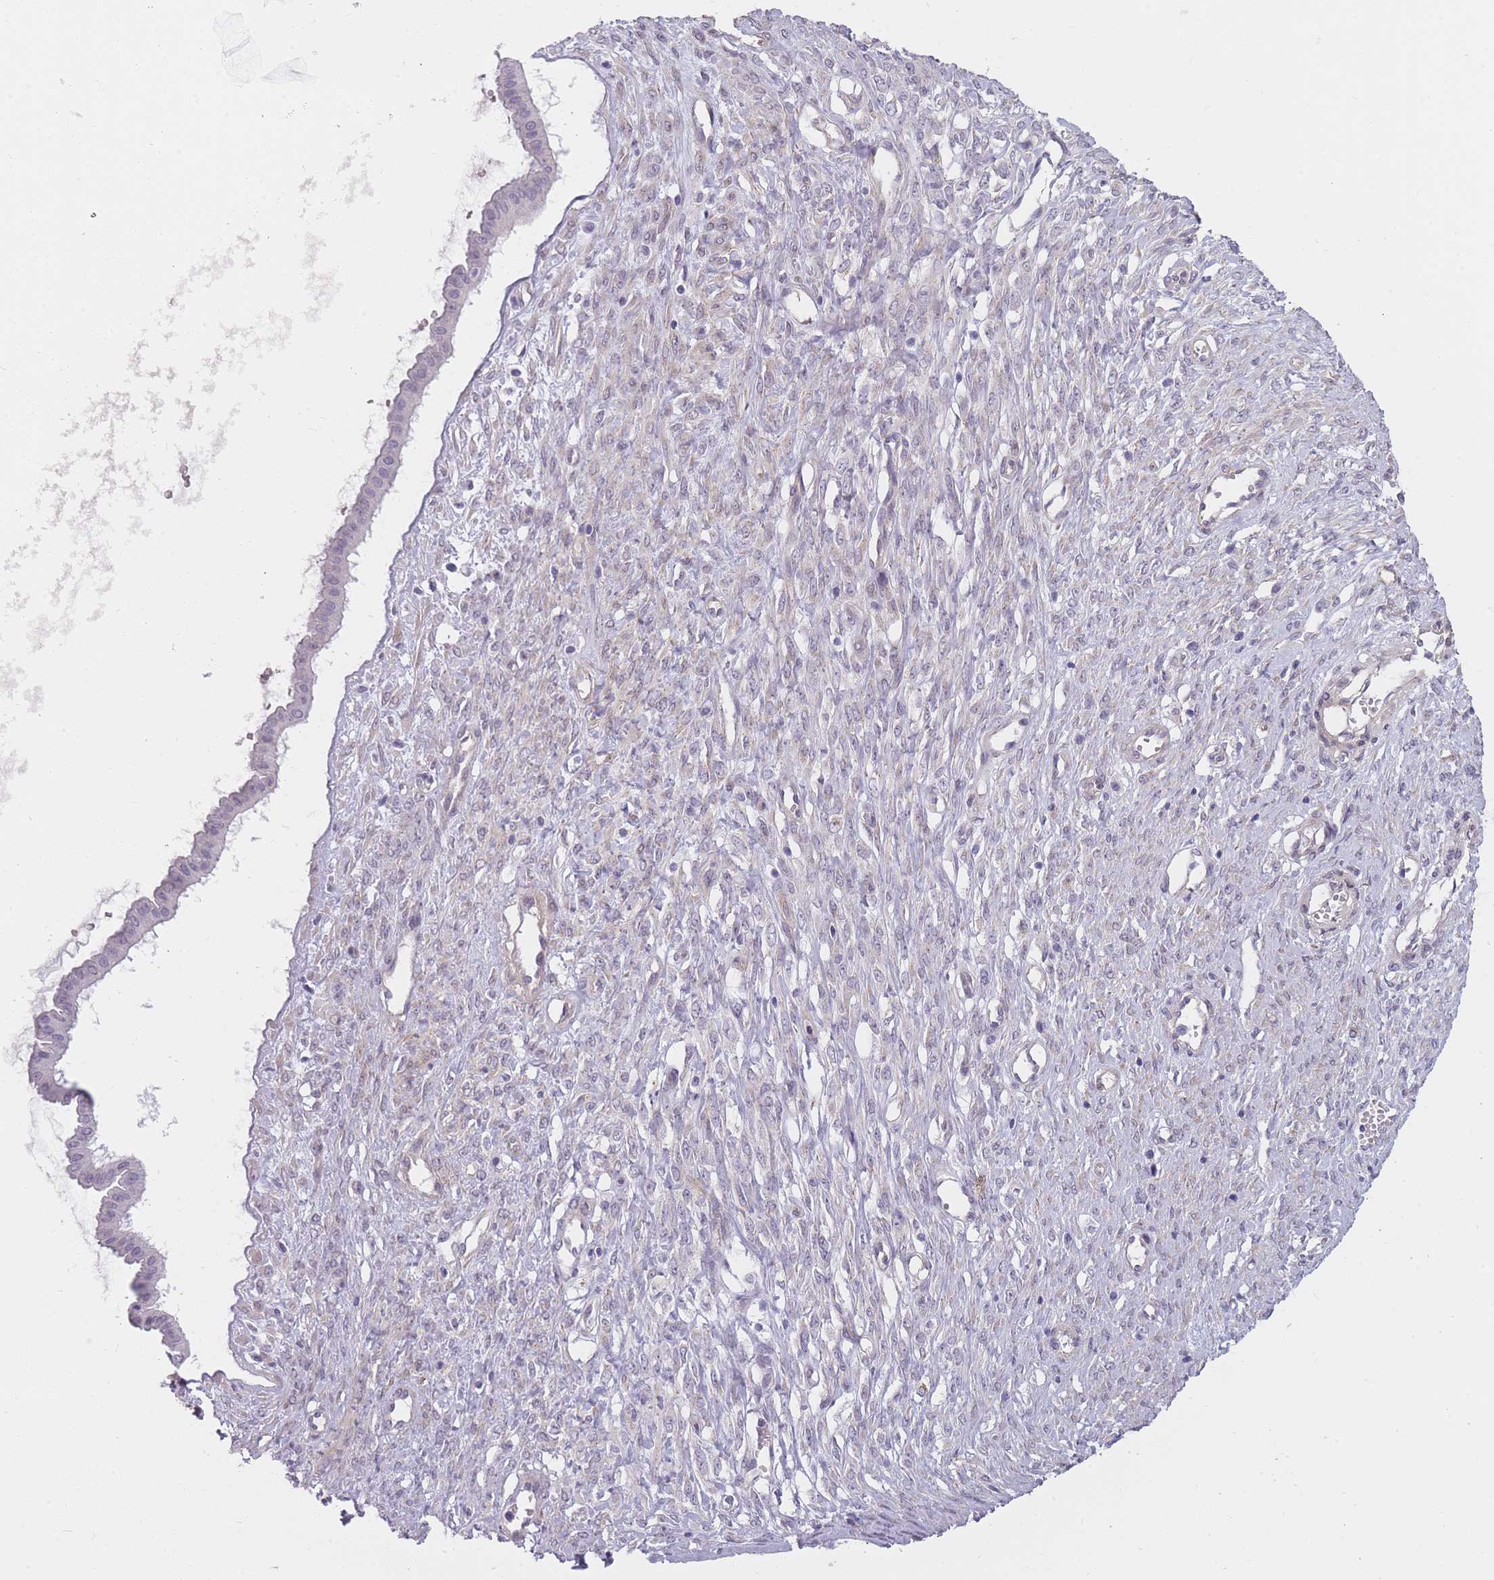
{"staining": {"intensity": "negative", "quantity": "none", "location": "none"}, "tissue": "ovarian cancer", "cell_type": "Tumor cells", "image_type": "cancer", "snomed": [{"axis": "morphology", "description": "Cystadenocarcinoma, mucinous, NOS"}, {"axis": "topography", "description": "Ovary"}], "caption": "Human ovarian cancer stained for a protein using IHC demonstrates no expression in tumor cells.", "gene": "PGRMC2", "patient": {"sex": "female", "age": 73}}